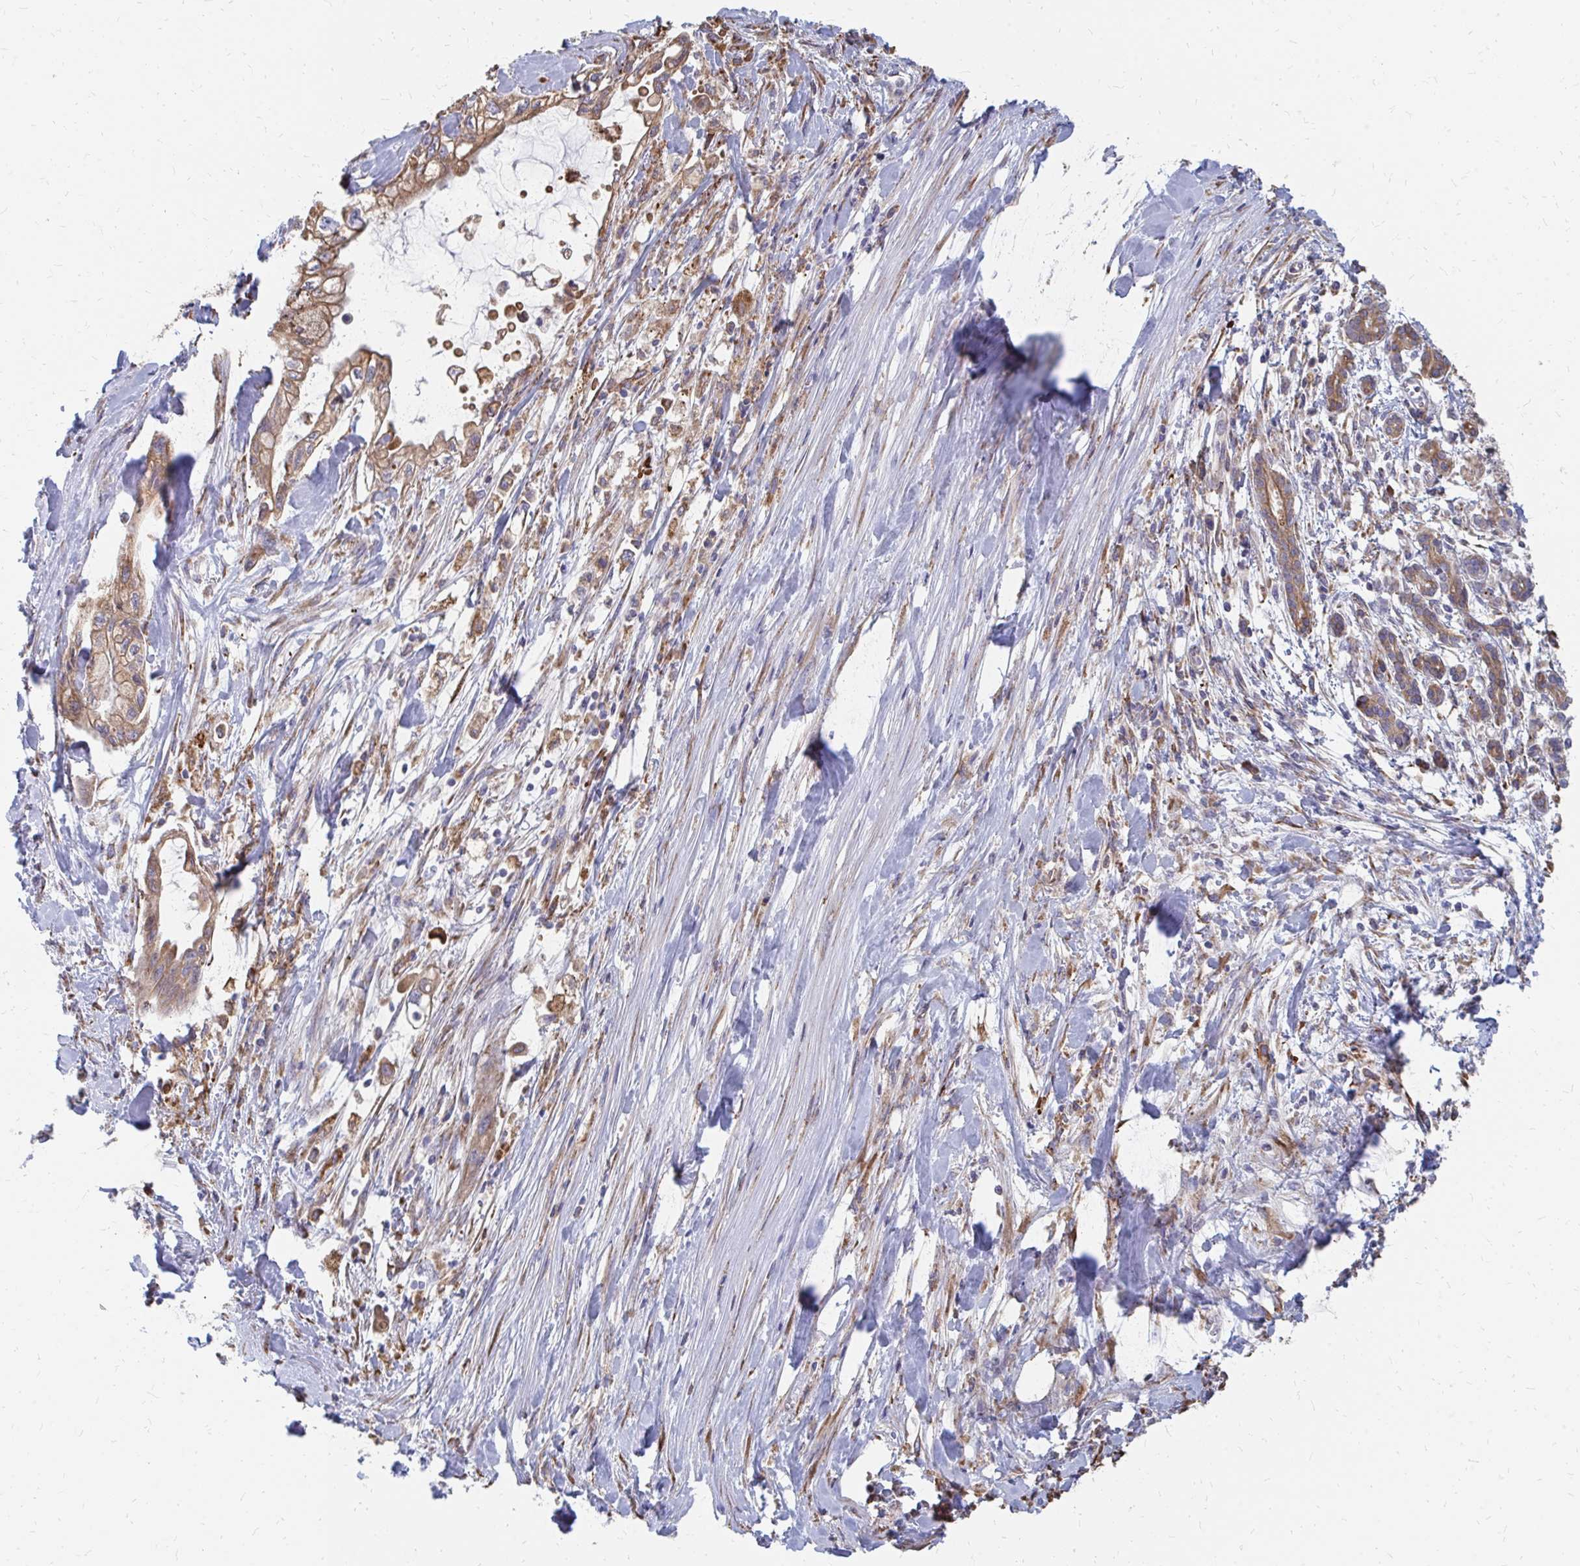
{"staining": {"intensity": "moderate", "quantity": ">75%", "location": "cytoplasmic/membranous"}, "tissue": "pancreatic cancer", "cell_type": "Tumor cells", "image_type": "cancer", "snomed": [{"axis": "morphology", "description": "Adenocarcinoma, NOS"}, {"axis": "topography", "description": "Pancreas"}], "caption": "IHC (DAB) staining of human pancreatic cancer displays moderate cytoplasmic/membranous protein expression in approximately >75% of tumor cells.", "gene": "PPP1R13L", "patient": {"sex": "male", "age": 48}}